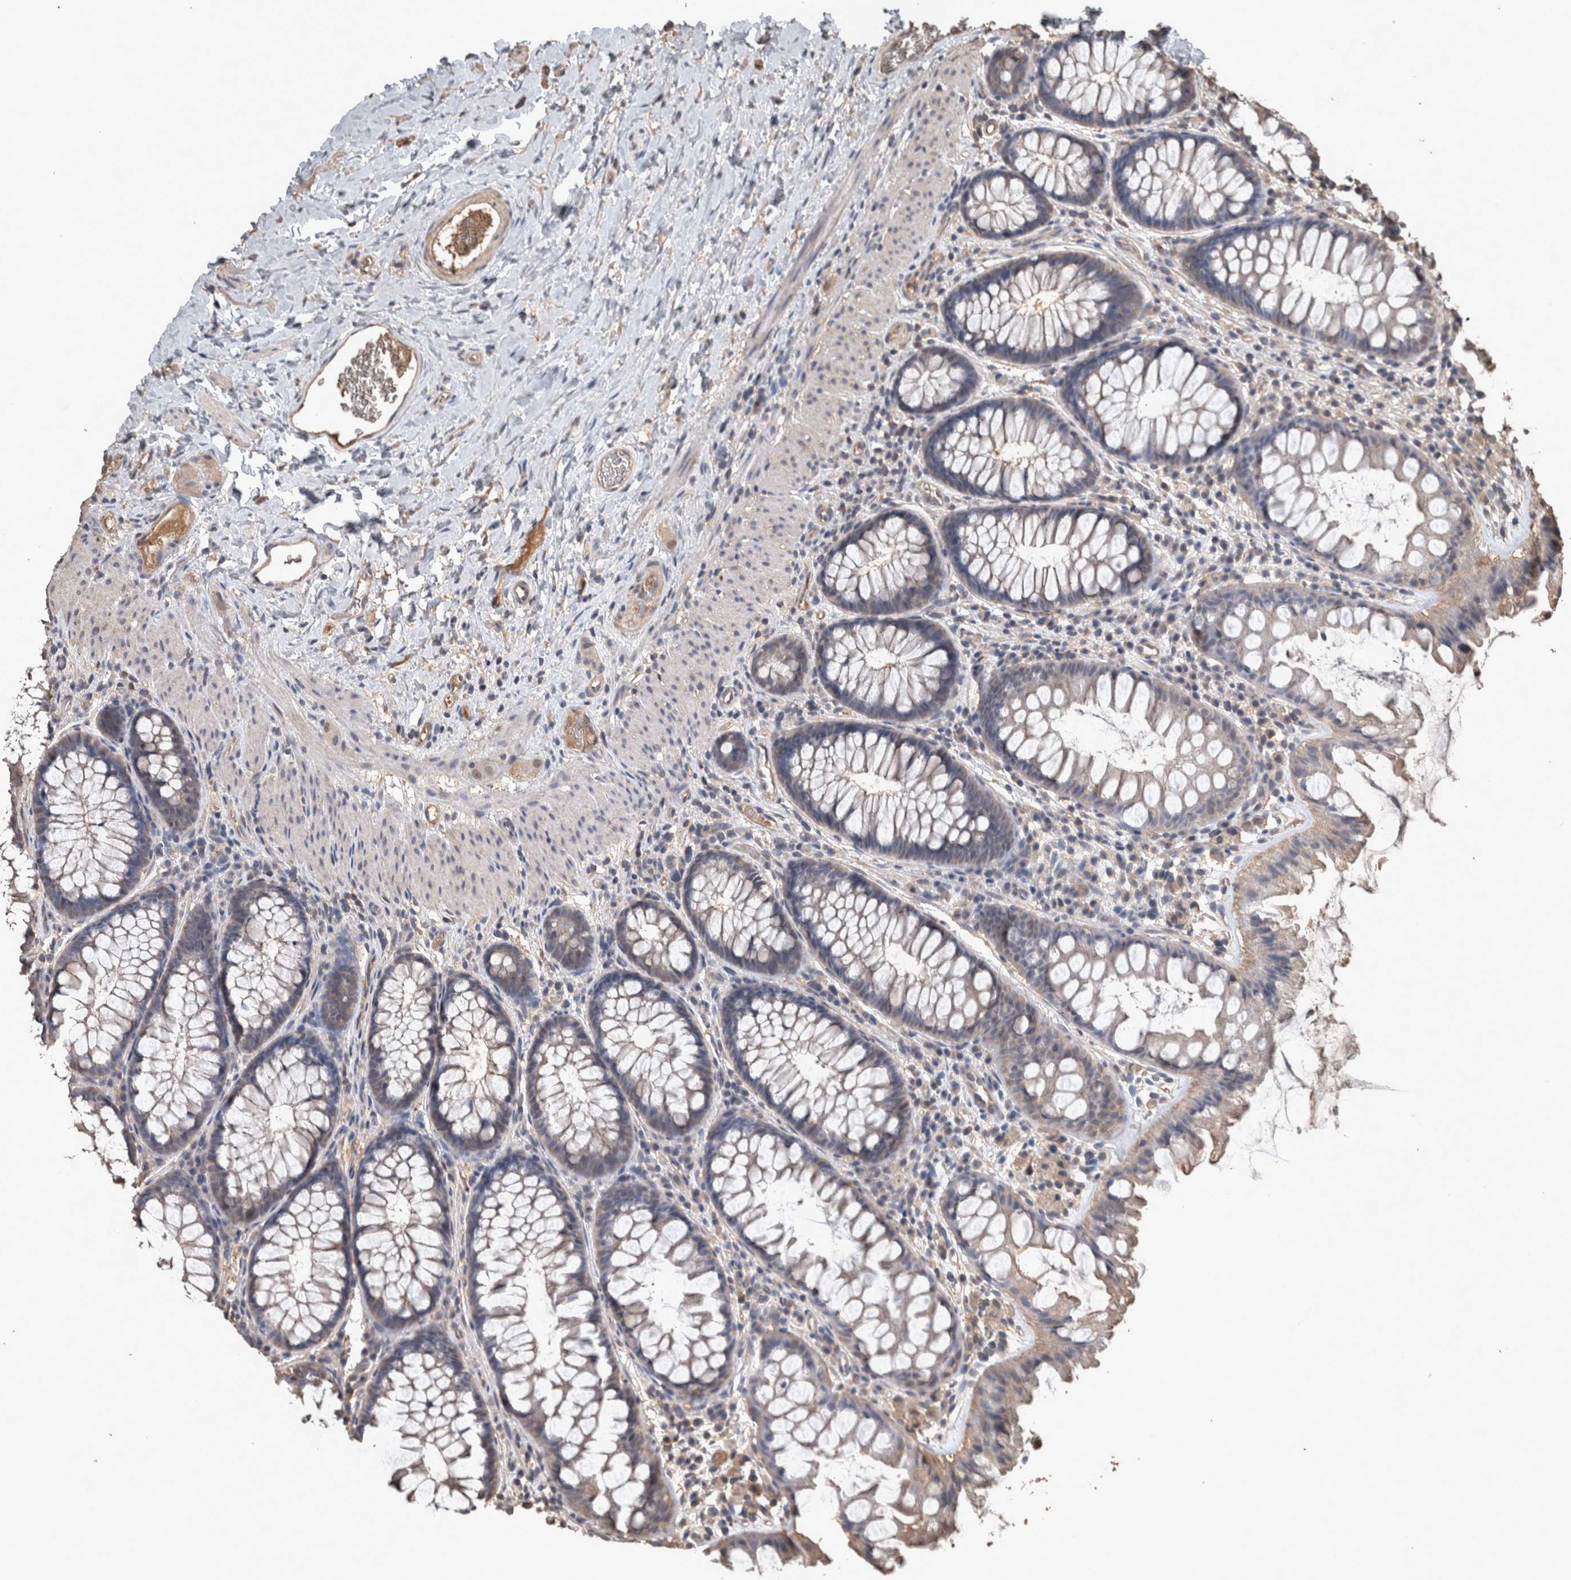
{"staining": {"intensity": "weak", "quantity": ">75%", "location": "cytoplasmic/membranous"}, "tissue": "colon", "cell_type": "Endothelial cells", "image_type": "normal", "snomed": [{"axis": "morphology", "description": "Normal tissue, NOS"}, {"axis": "topography", "description": "Colon"}], "caption": "Normal colon demonstrates weak cytoplasmic/membranous staining in approximately >75% of endothelial cells, visualized by immunohistochemistry. The protein is shown in brown color, while the nuclei are stained blue.", "gene": "FGFRL1", "patient": {"sex": "female", "age": 62}}